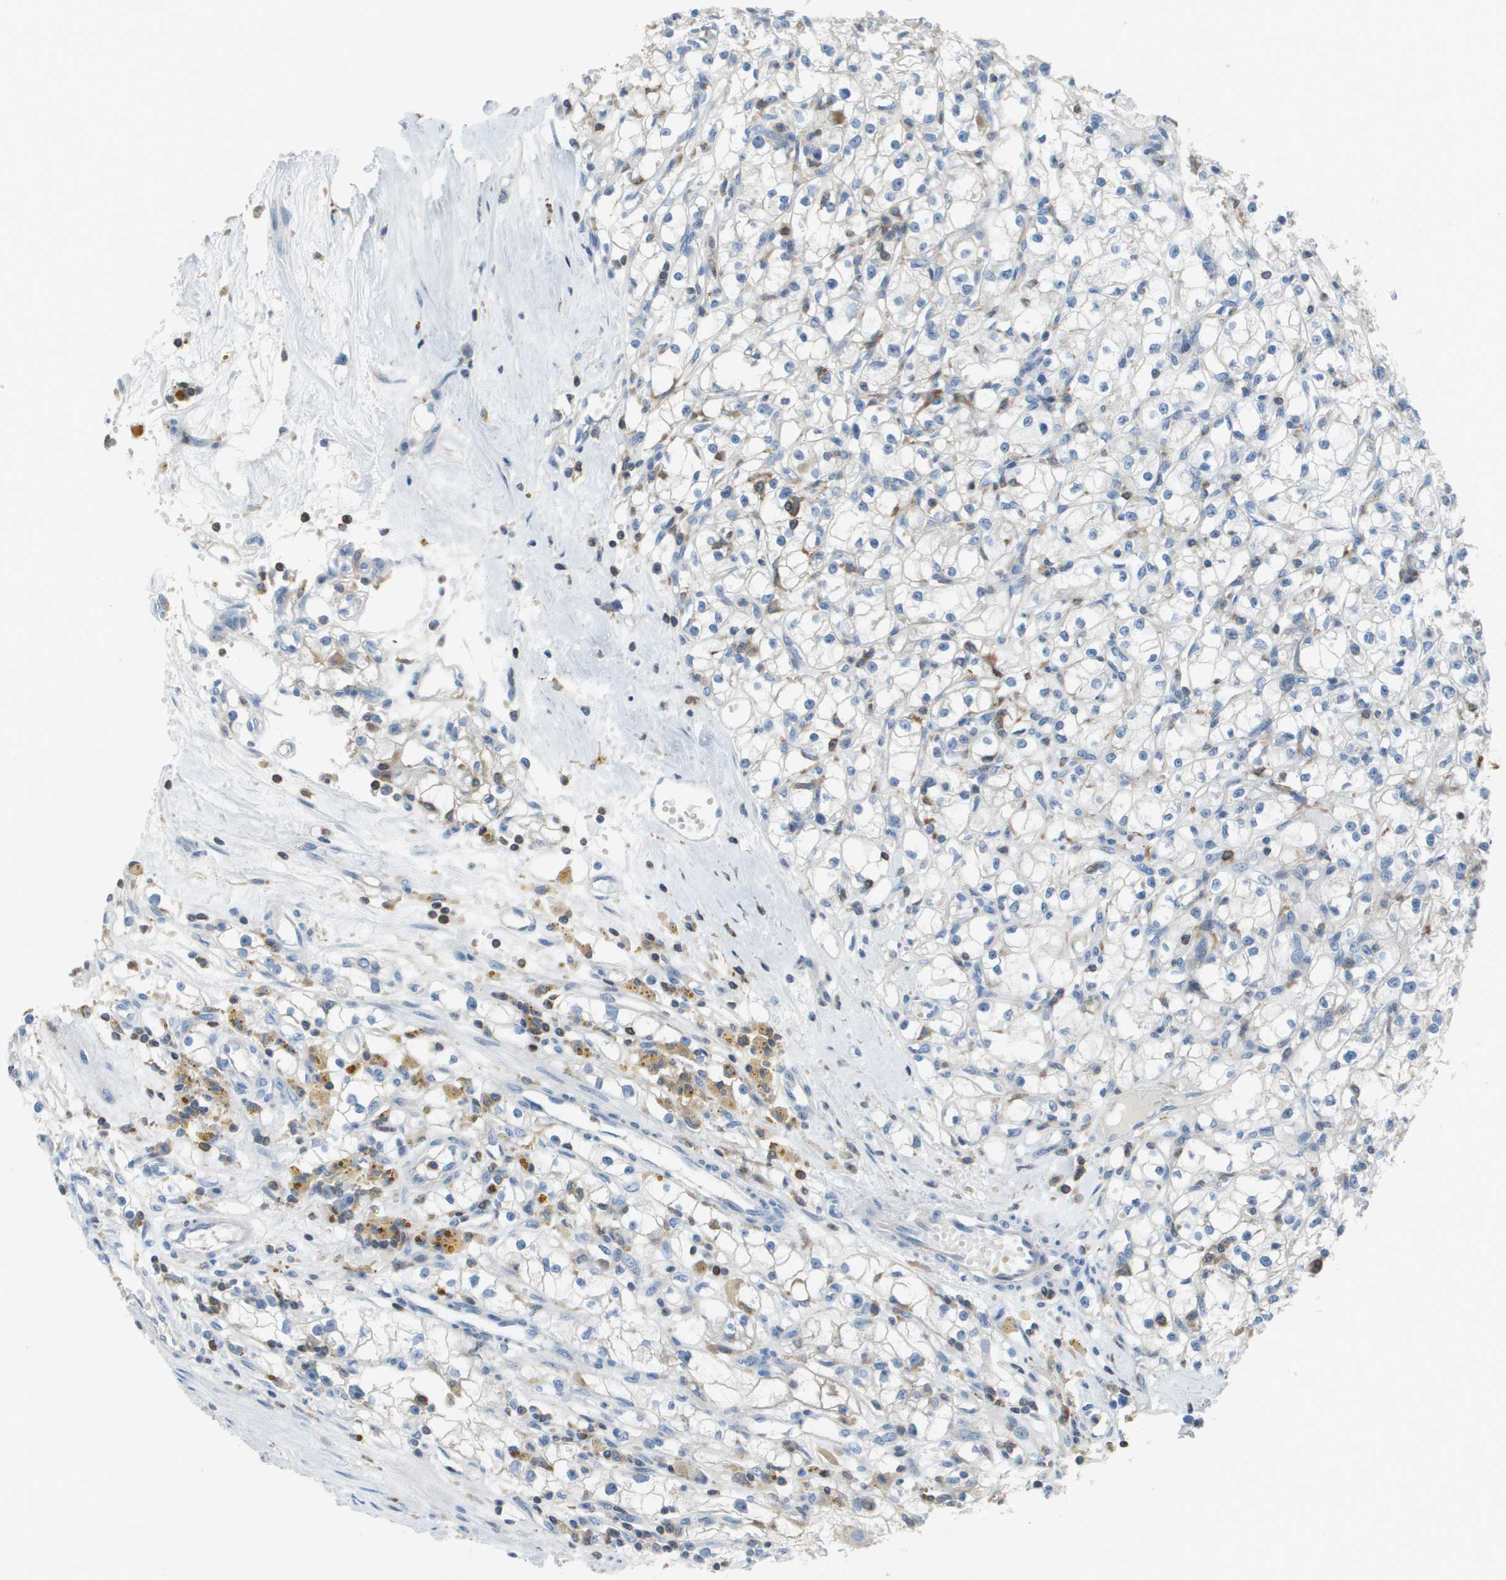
{"staining": {"intensity": "negative", "quantity": "none", "location": "none"}, "tissue": "renal cancer", "cell_type": "Tumor cells", "image_type": "cancer", "snomed": [{"axis": "morphology", "description": "Adenocarcinoma, NOS"}, {"axis": "topography", "description": "Kidney"}], "caption": "A photomicrograph of human renal cancer is negative for staining in tumor cells. Nuclei are stained in blue.", "gene": "APBB1IP", "patient": {"sex": "male", "age": 56}}